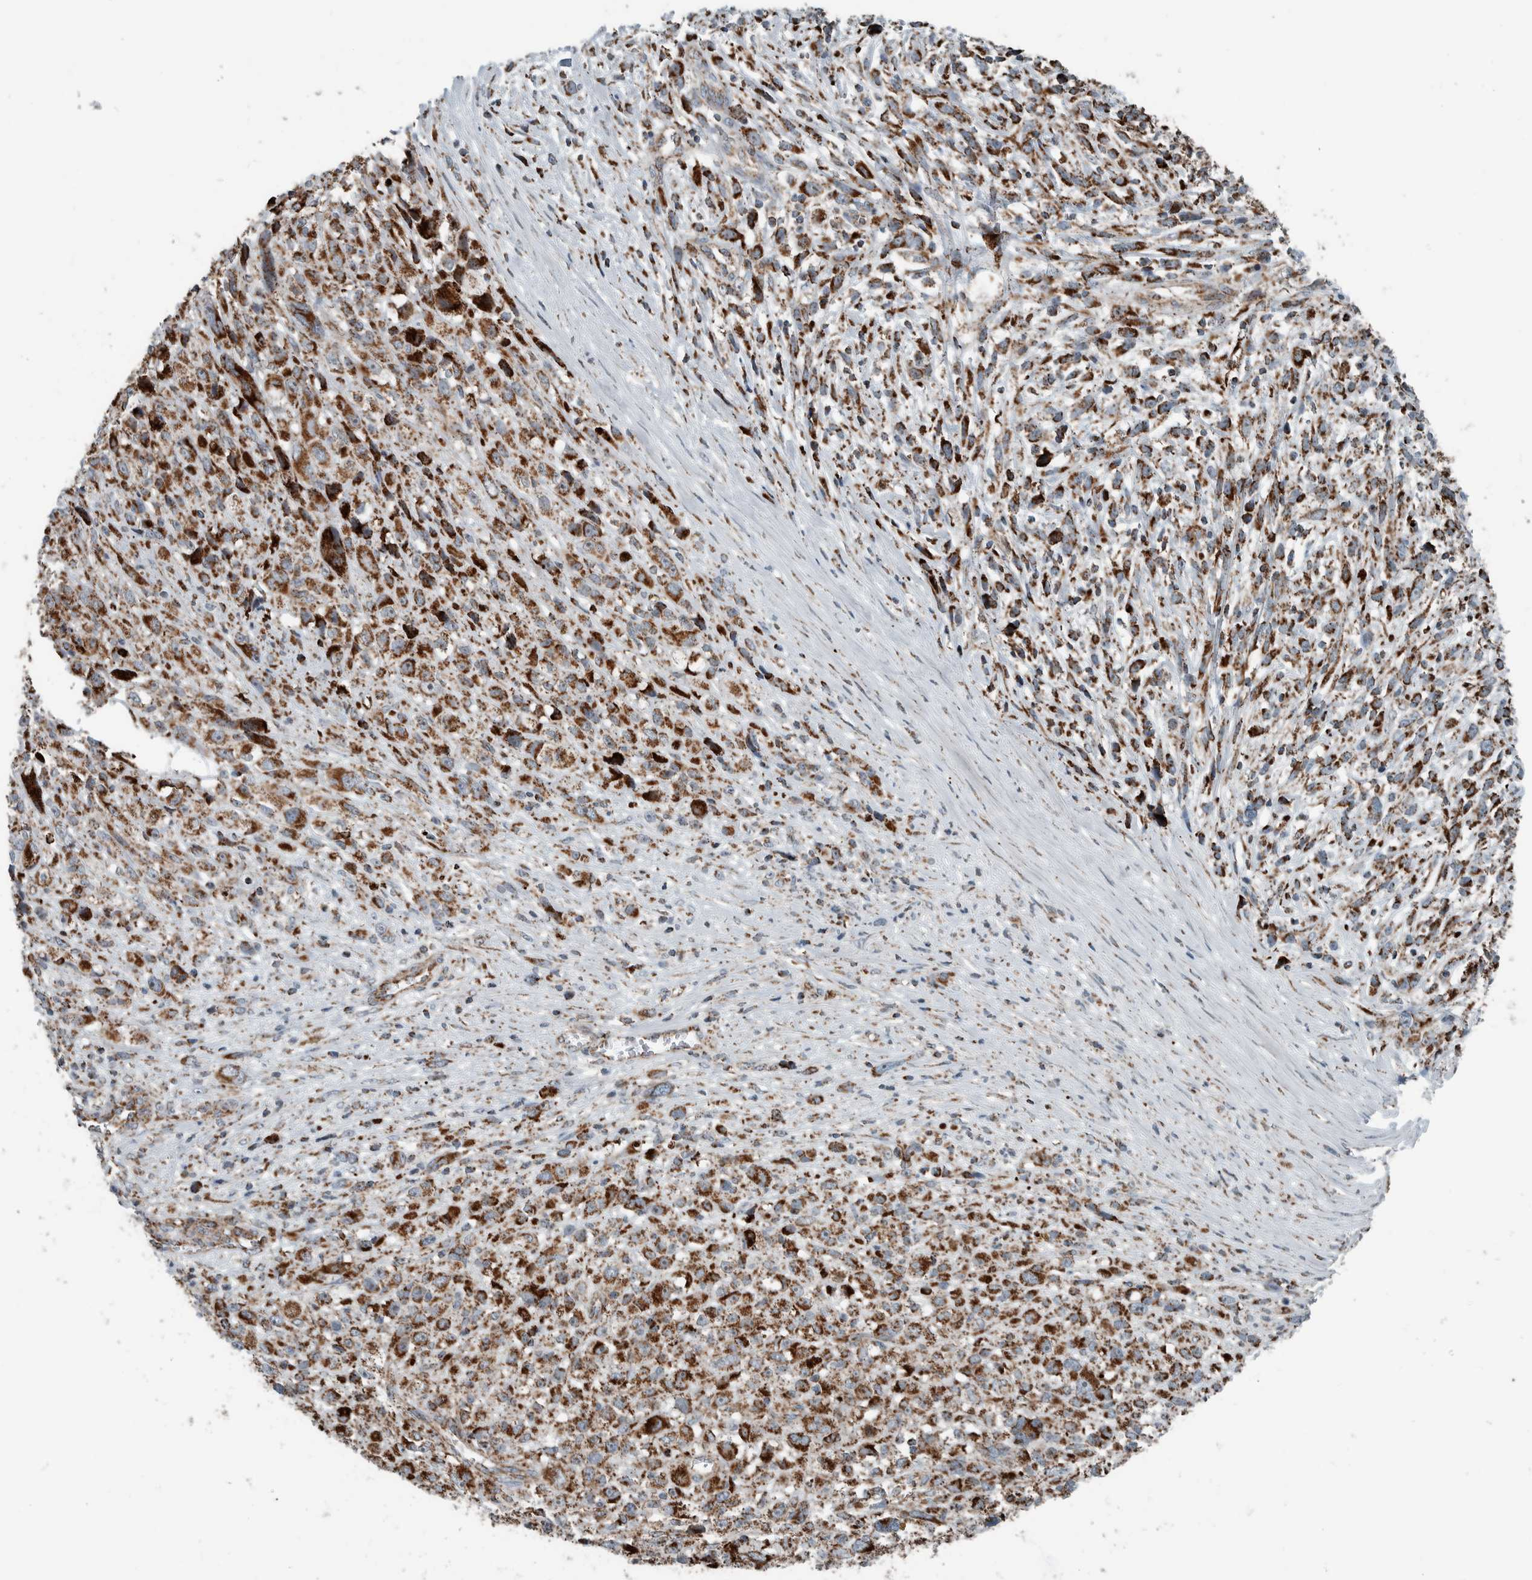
{"staining": {"intensity": "moderate", "quantity": ">75%", "location": "cytoplasmic/membranous"}, "tissue": "melanoma", "cell_type": "Tumor cells", "image_type": "cancer", "snomed": [{"axis": "morphology", "description": "Malignant melanoma, NOS"}, {"axis": "topography", "description": "Skin"}], "caption": "Immunohistochemistry micrograph of neoplastic tissue: human melanoma stained using immunohistochemistry demonstrates medium levels of moderate protein expression localized specifically in the cytoplasmic/membranous of tumor cells, appearing as a cytoplasmic/membranous brown color.", "gene": "CNTROB", "patient": {"sex": "female", "age": 55}}